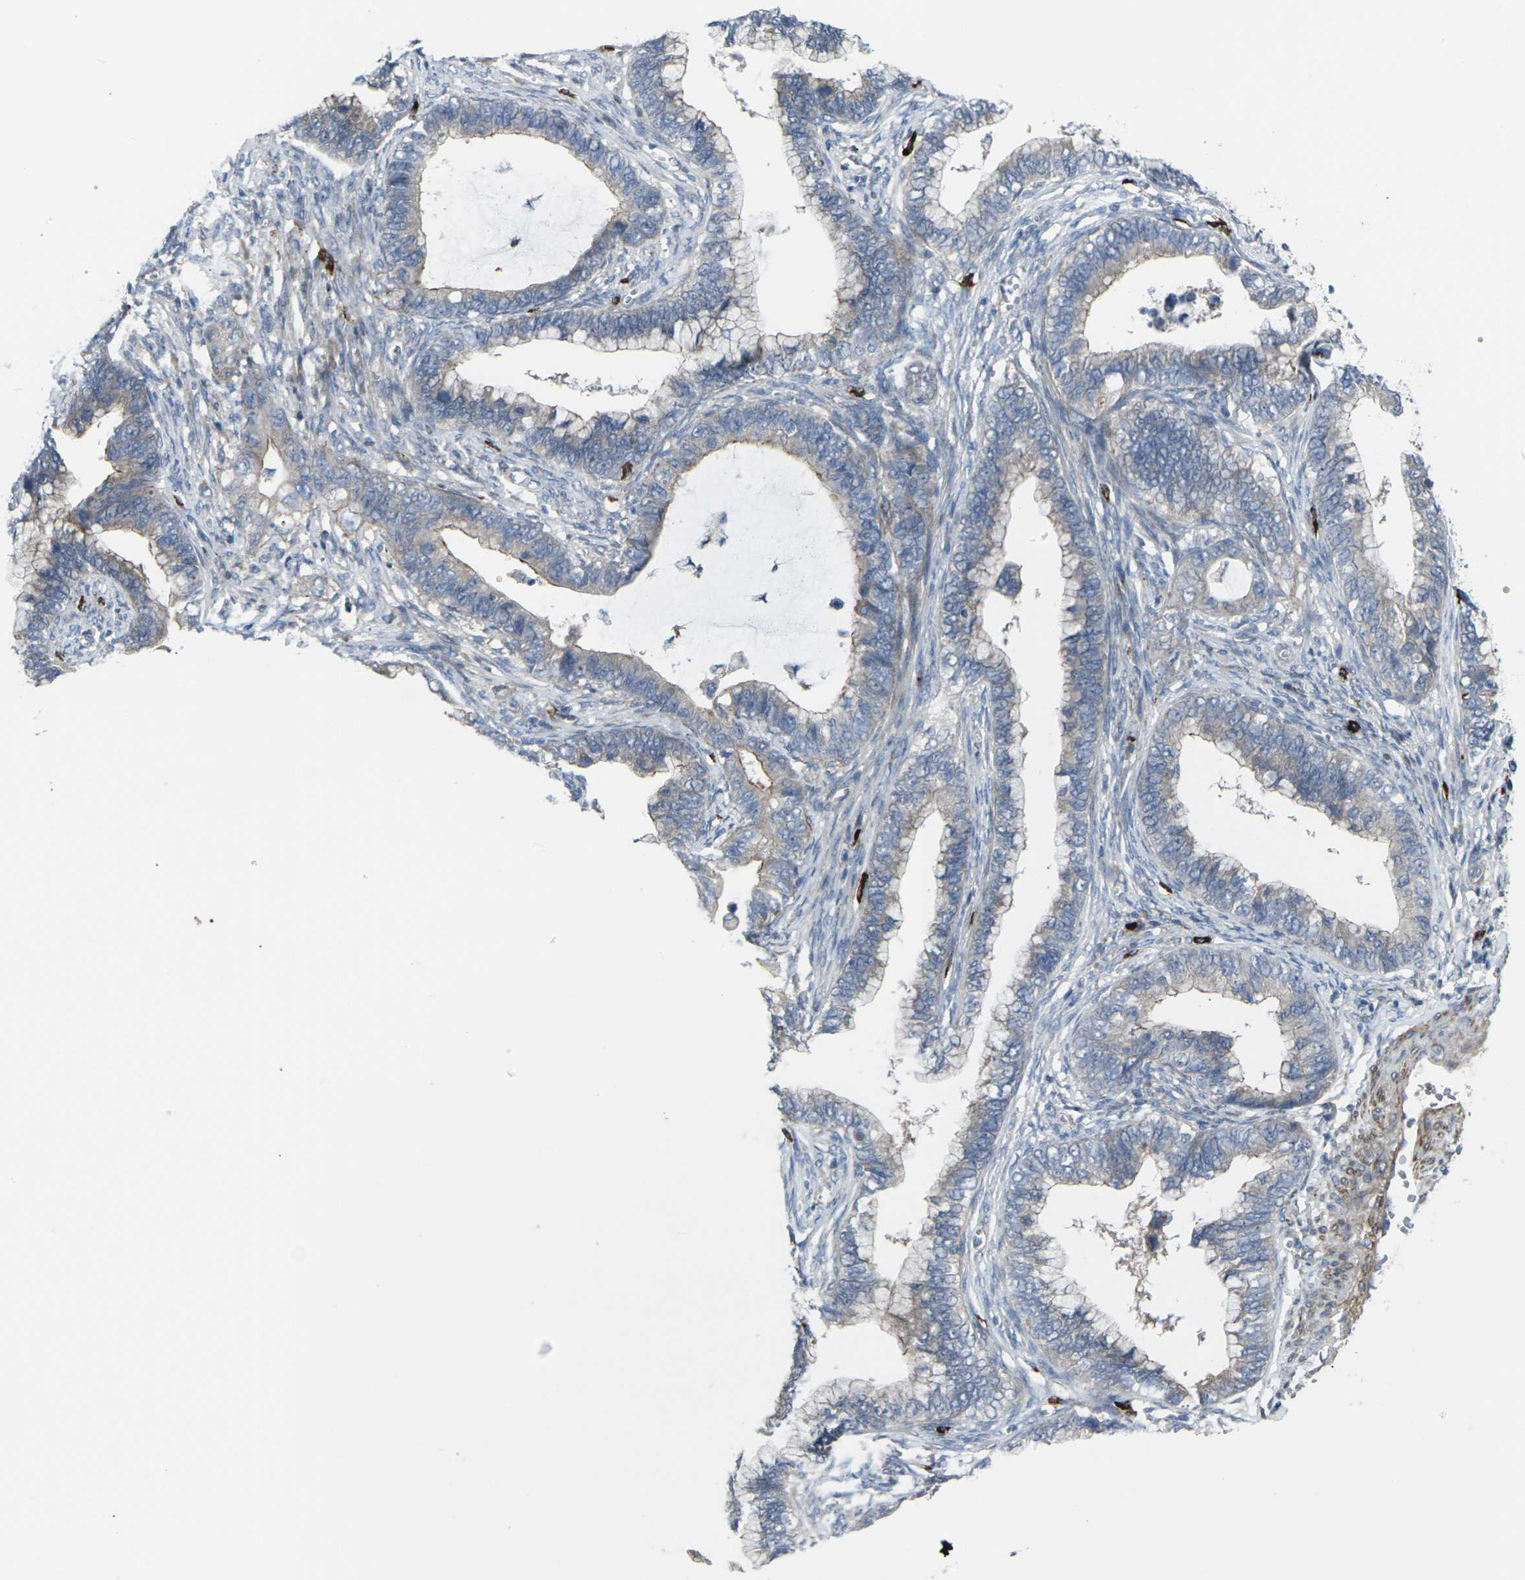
{"staining": {"intensity": "weak", "quantity": ">75%", "location": "cytoplasmic/membranous"}, "tissue": "cervical cancer", "cell_type": "Tumor cells", "image_type": "cancer", "snomed": [{"axis": "morphology", "description": "Adenocarcinoma, NOS"}, {"axis": "topography", "description": "Cervix"}], "caption": "About >75% of tumor cells in cervical cancer demonstrate weak cytoplasmic/membranous protein staining as visualized by brown immunohistochemical staining.", "gene": "CCR10", "patient": {"sex": "female", "age": 44}}